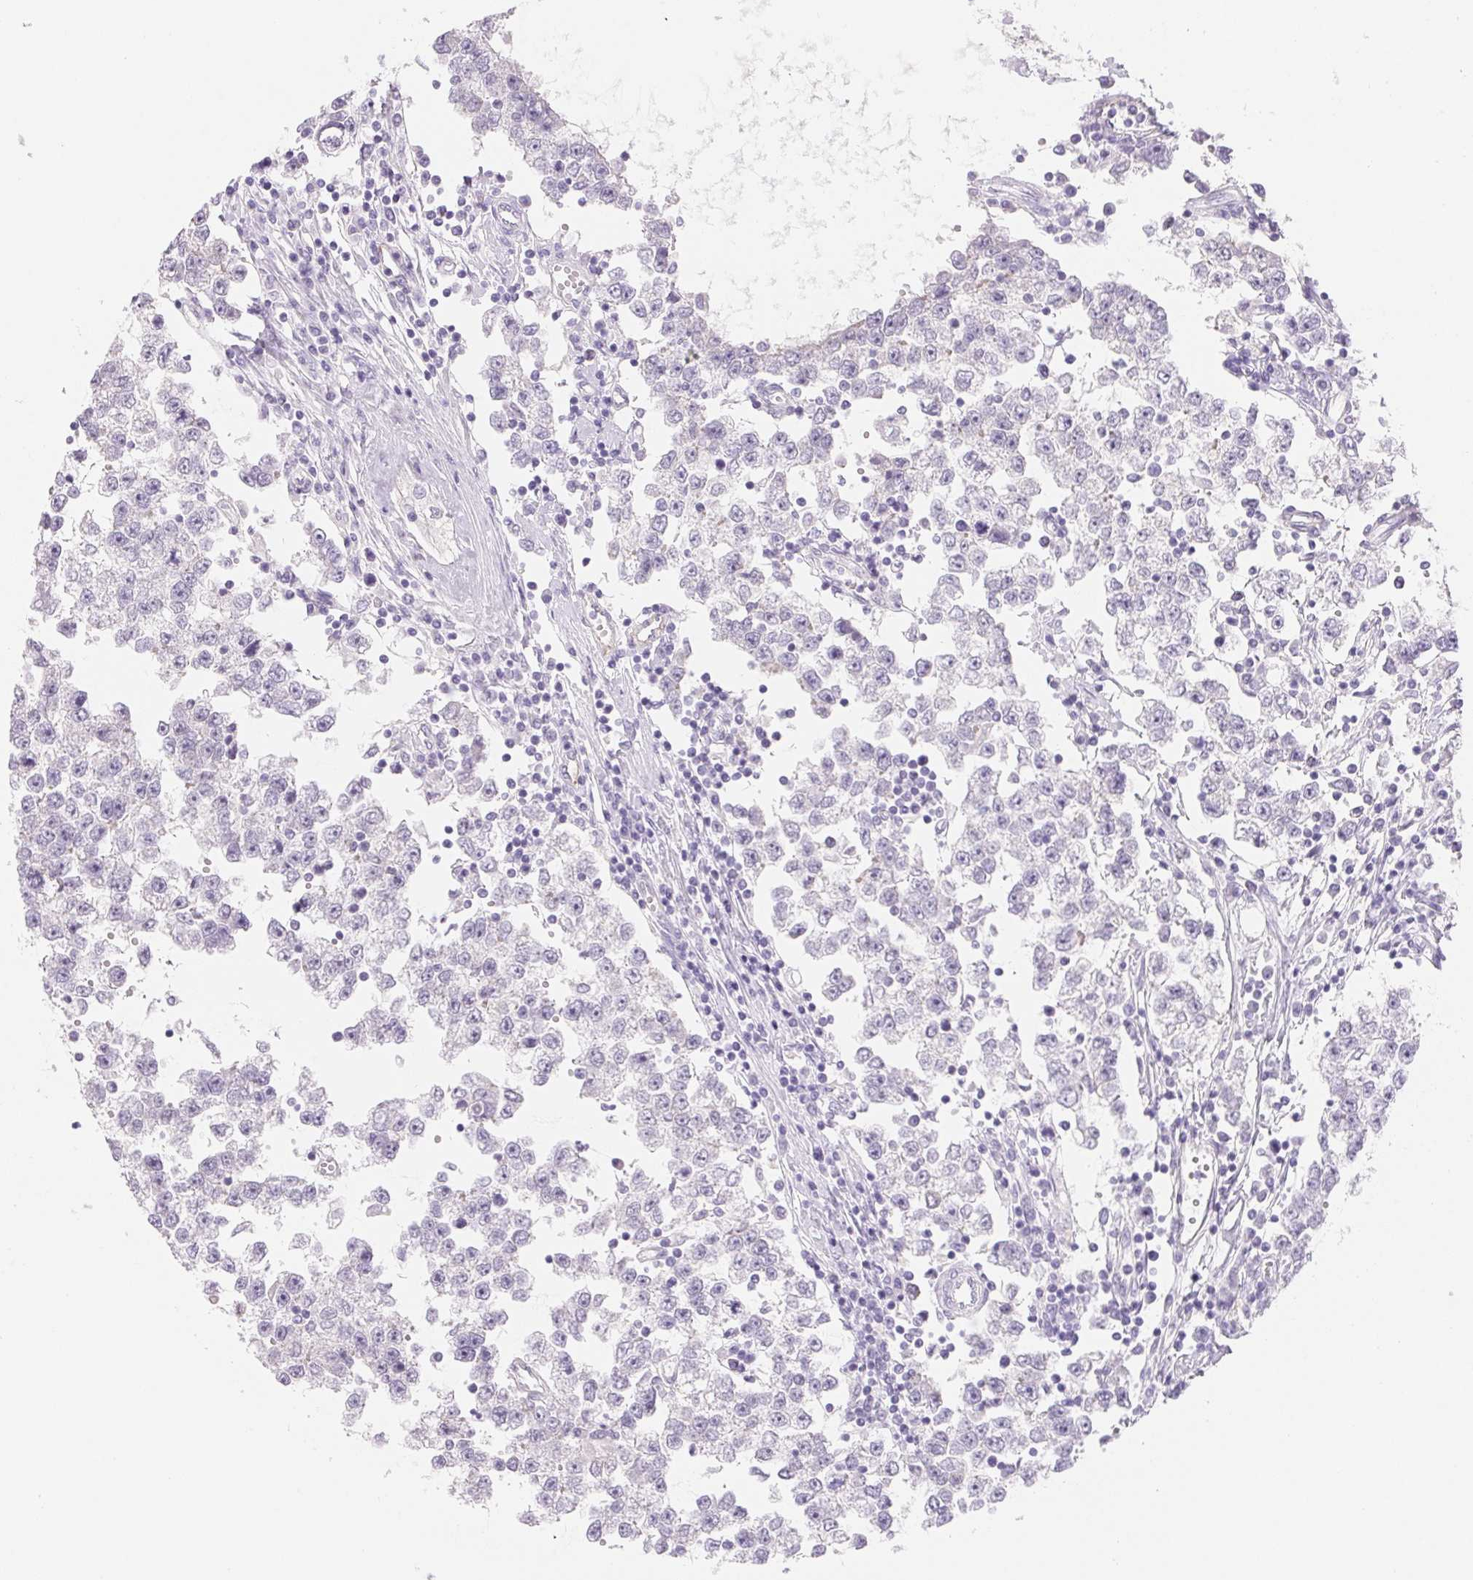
{"staining": {"intensity": "negative", "quantity": "none", "location": "none"}, "tissue": "testis cancer", "cell_type": "Tumor cells", "image_type": "cancer", "snomed": [{"axis": "morphology", "description": "Seminoma, NOS"}, {"axis": "topography", "description": "Testis"}], "caption": "Histopathology image shows no significant protein positivity in tumor cells of testis seminoma.", "gene": "CTNND2", "patient": {"sex": "male", "age": 34}}